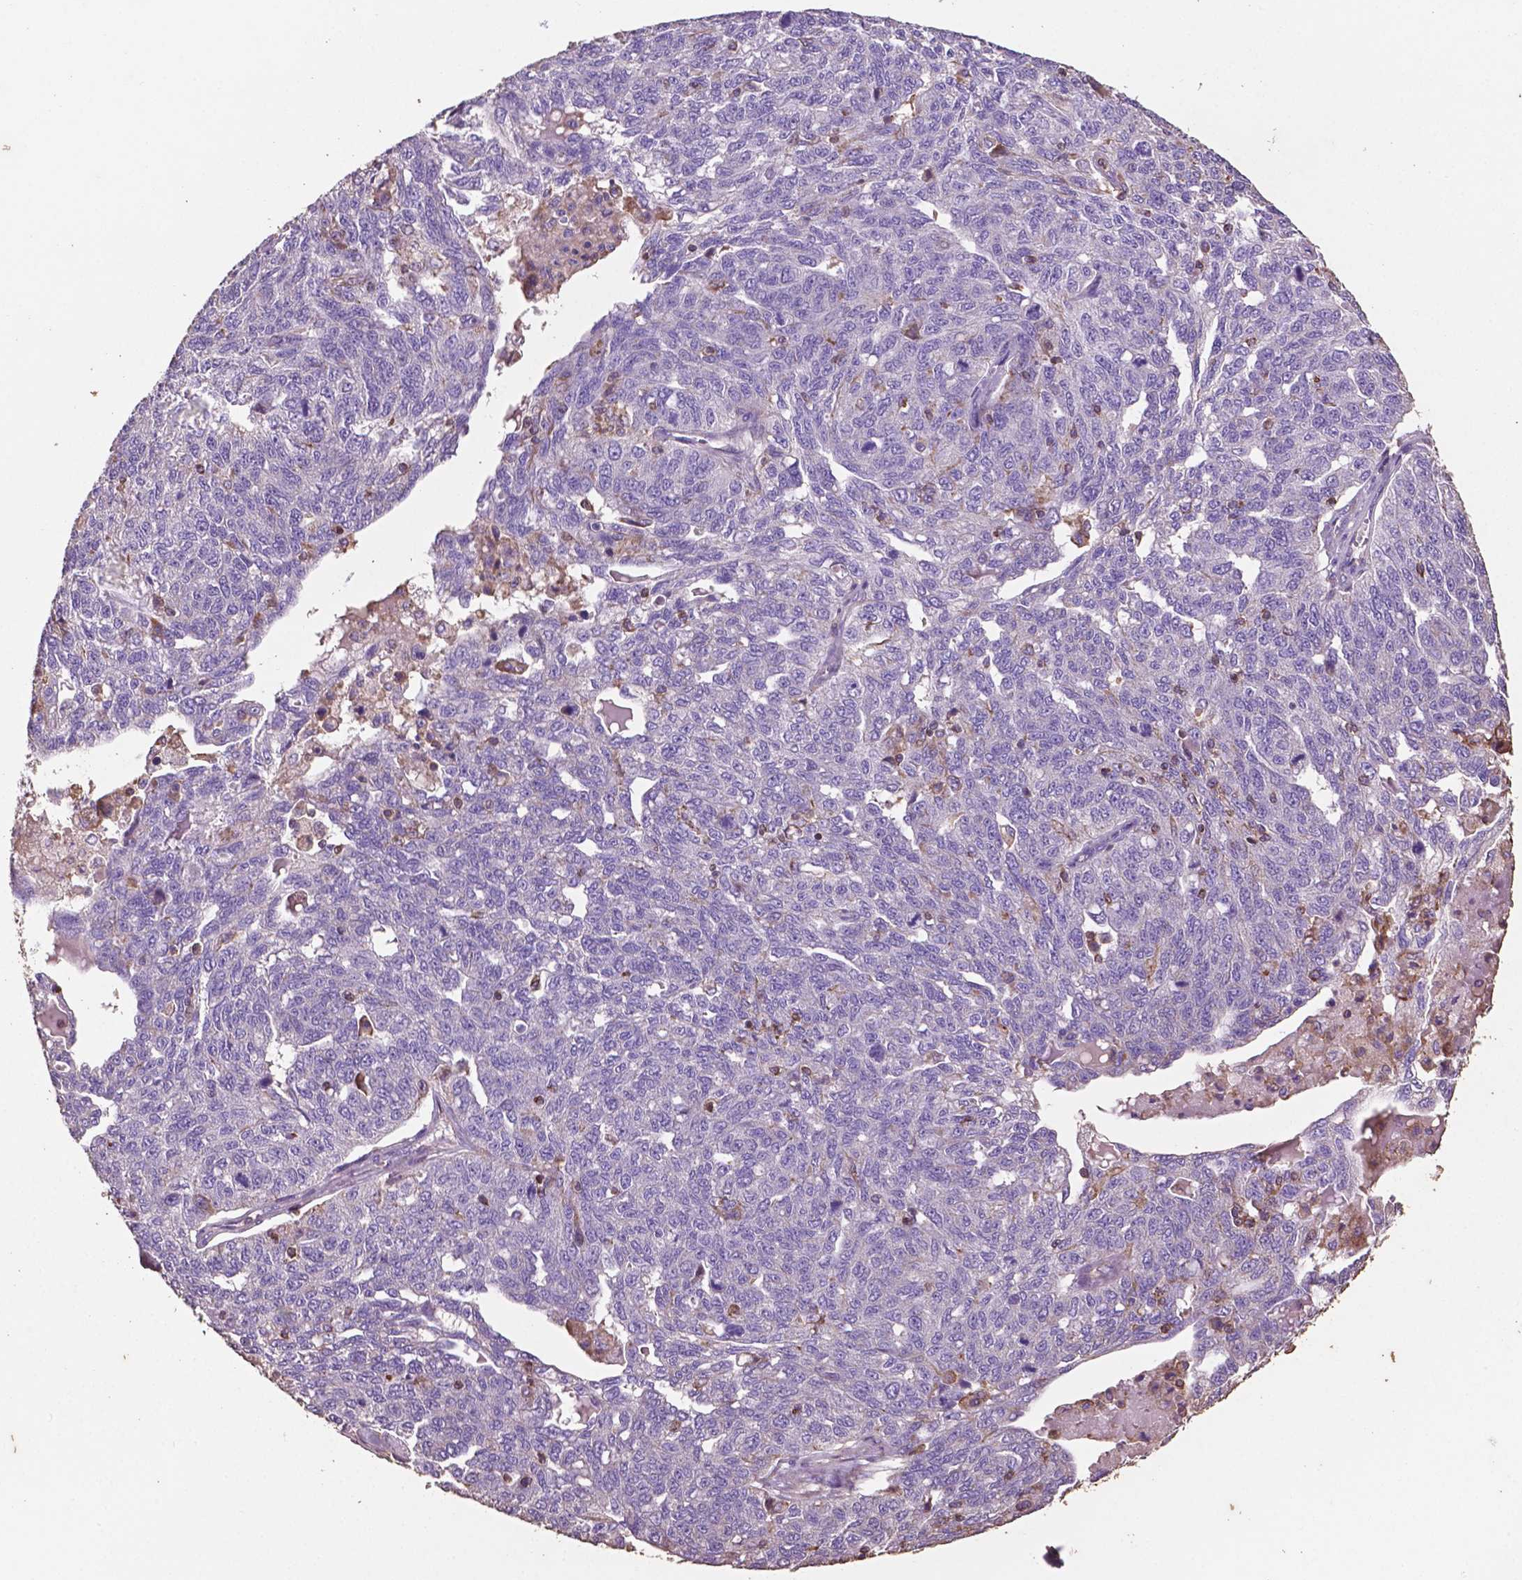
{"staining": {"intensity": "negative", "quantity": "none", "location": "none"}, "tissue": "ovarian cancer", "cell_type": "Tumor cells", "image_type": "cancer", "snomed": [{"axis": "morphology", "description": "Cystadenocarcinoma, serous, NOS"}, {"axis": "topography", "description": "Ovary"}], "caption": "Immunohistochemical staining of human serous cystadenocarcinoma (ovarian) reveals no significant positivity in tumor cells.", "gene": "COMMD4", "patient": {"sex": "female", "age": 71}}